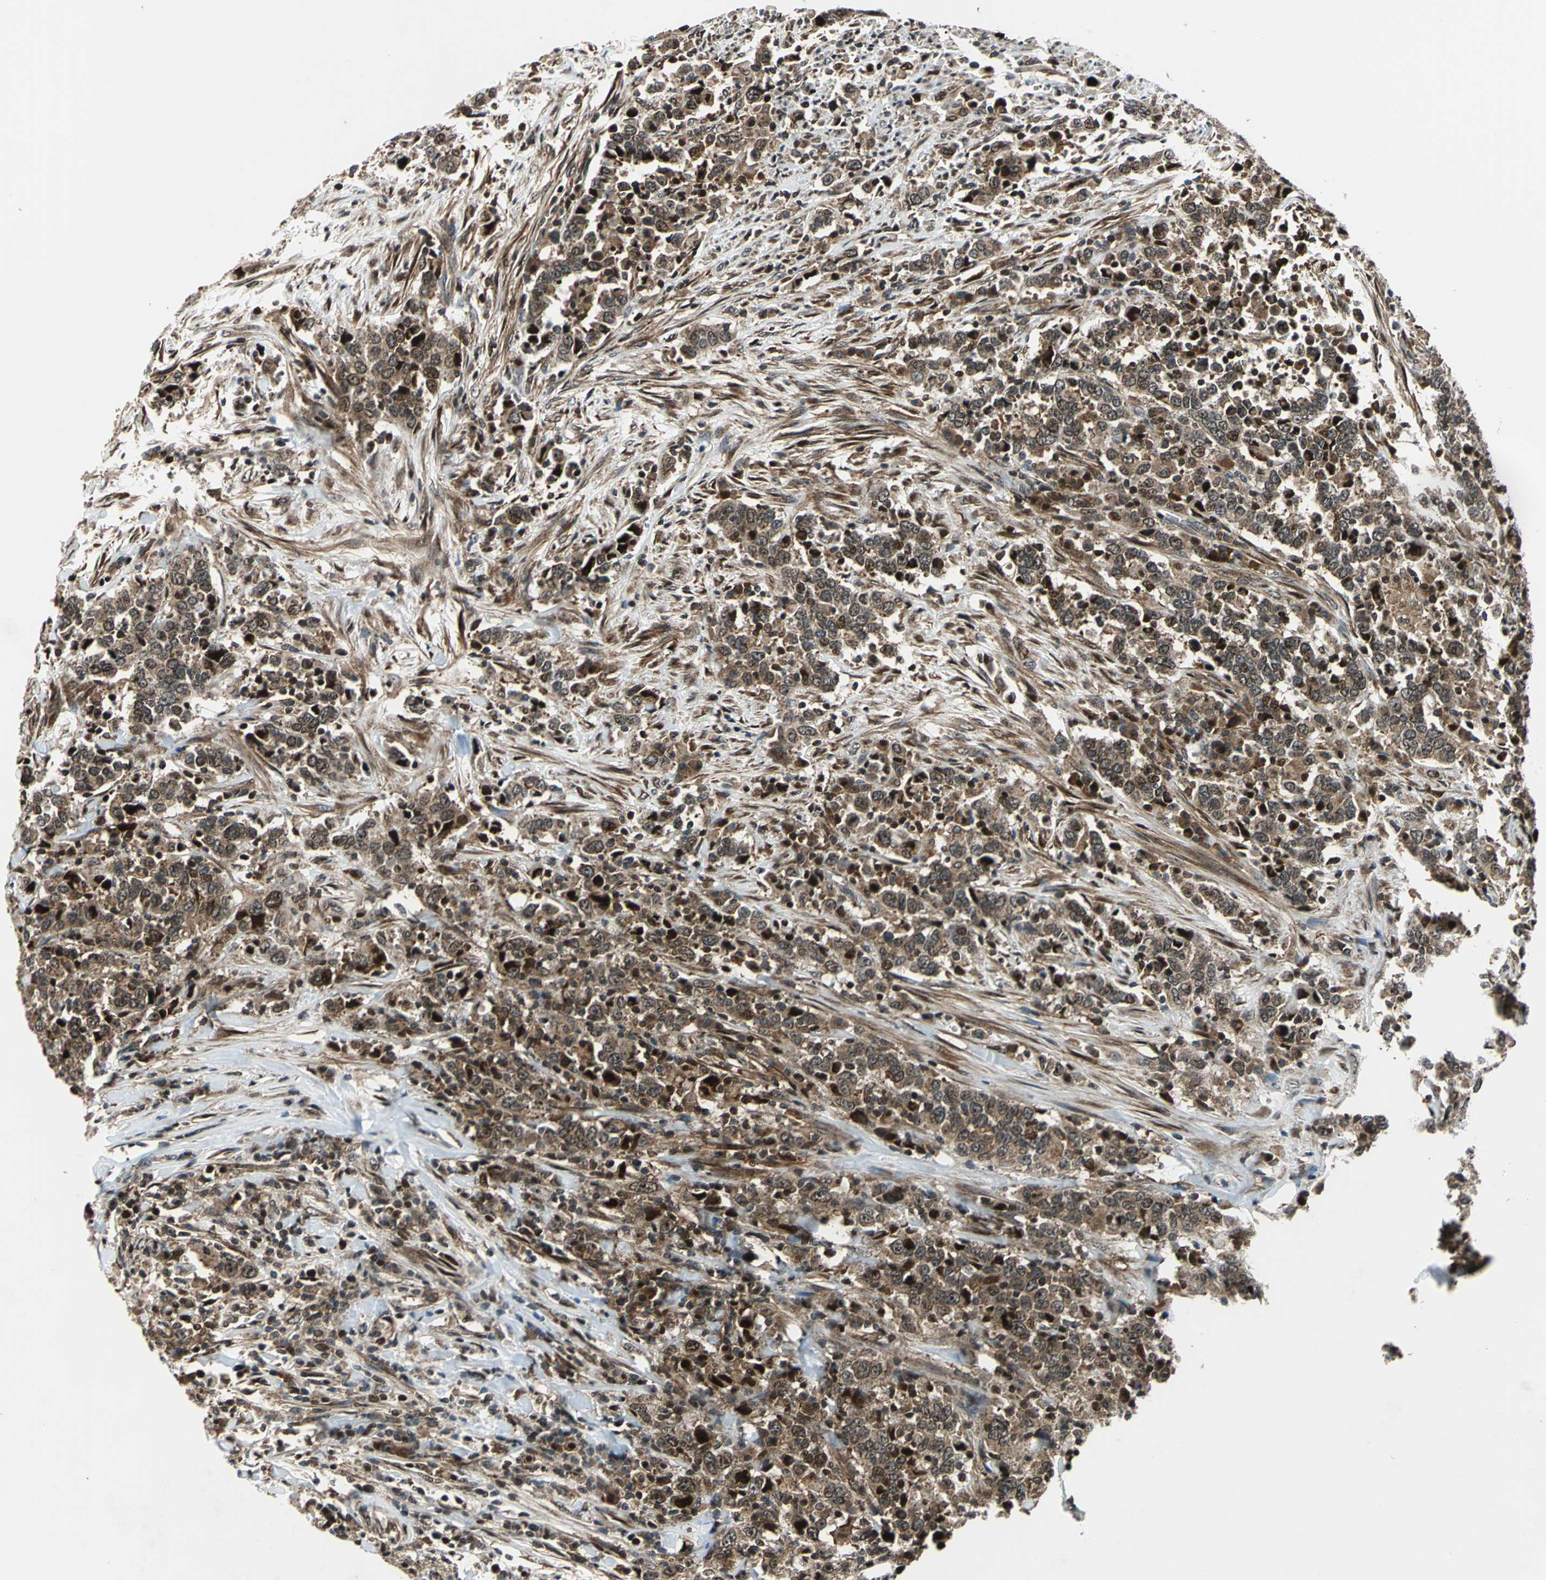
{"staining": {"intensity": "strong", "quantity": ">75%", "location": "cytoplasmic/membranous,nuclear"}, "tissue": "urothelial cancer", "cell_type": "Tumor cells", "image_type": "cancer", "snomed": [{"axis": "morphology", "description": "Urothelial carcinoma, High grade"}, {"axis": "topography", "description": "Urinary bladder"}], "caption": "A high-resolution histopathology image shows immunohistochemistry staining of urothelial carcinoma (high-grade), which shows strong cytoplasmic/membranous and nuclear positivity in approximately >75% of tumor cells. The staining was performed using DAB, with brown indicating positive protein expression. Nuclei are stained blue with hematoxylin.", "gene": "AATF", "patient": {"sex": "male", "age": 61}}